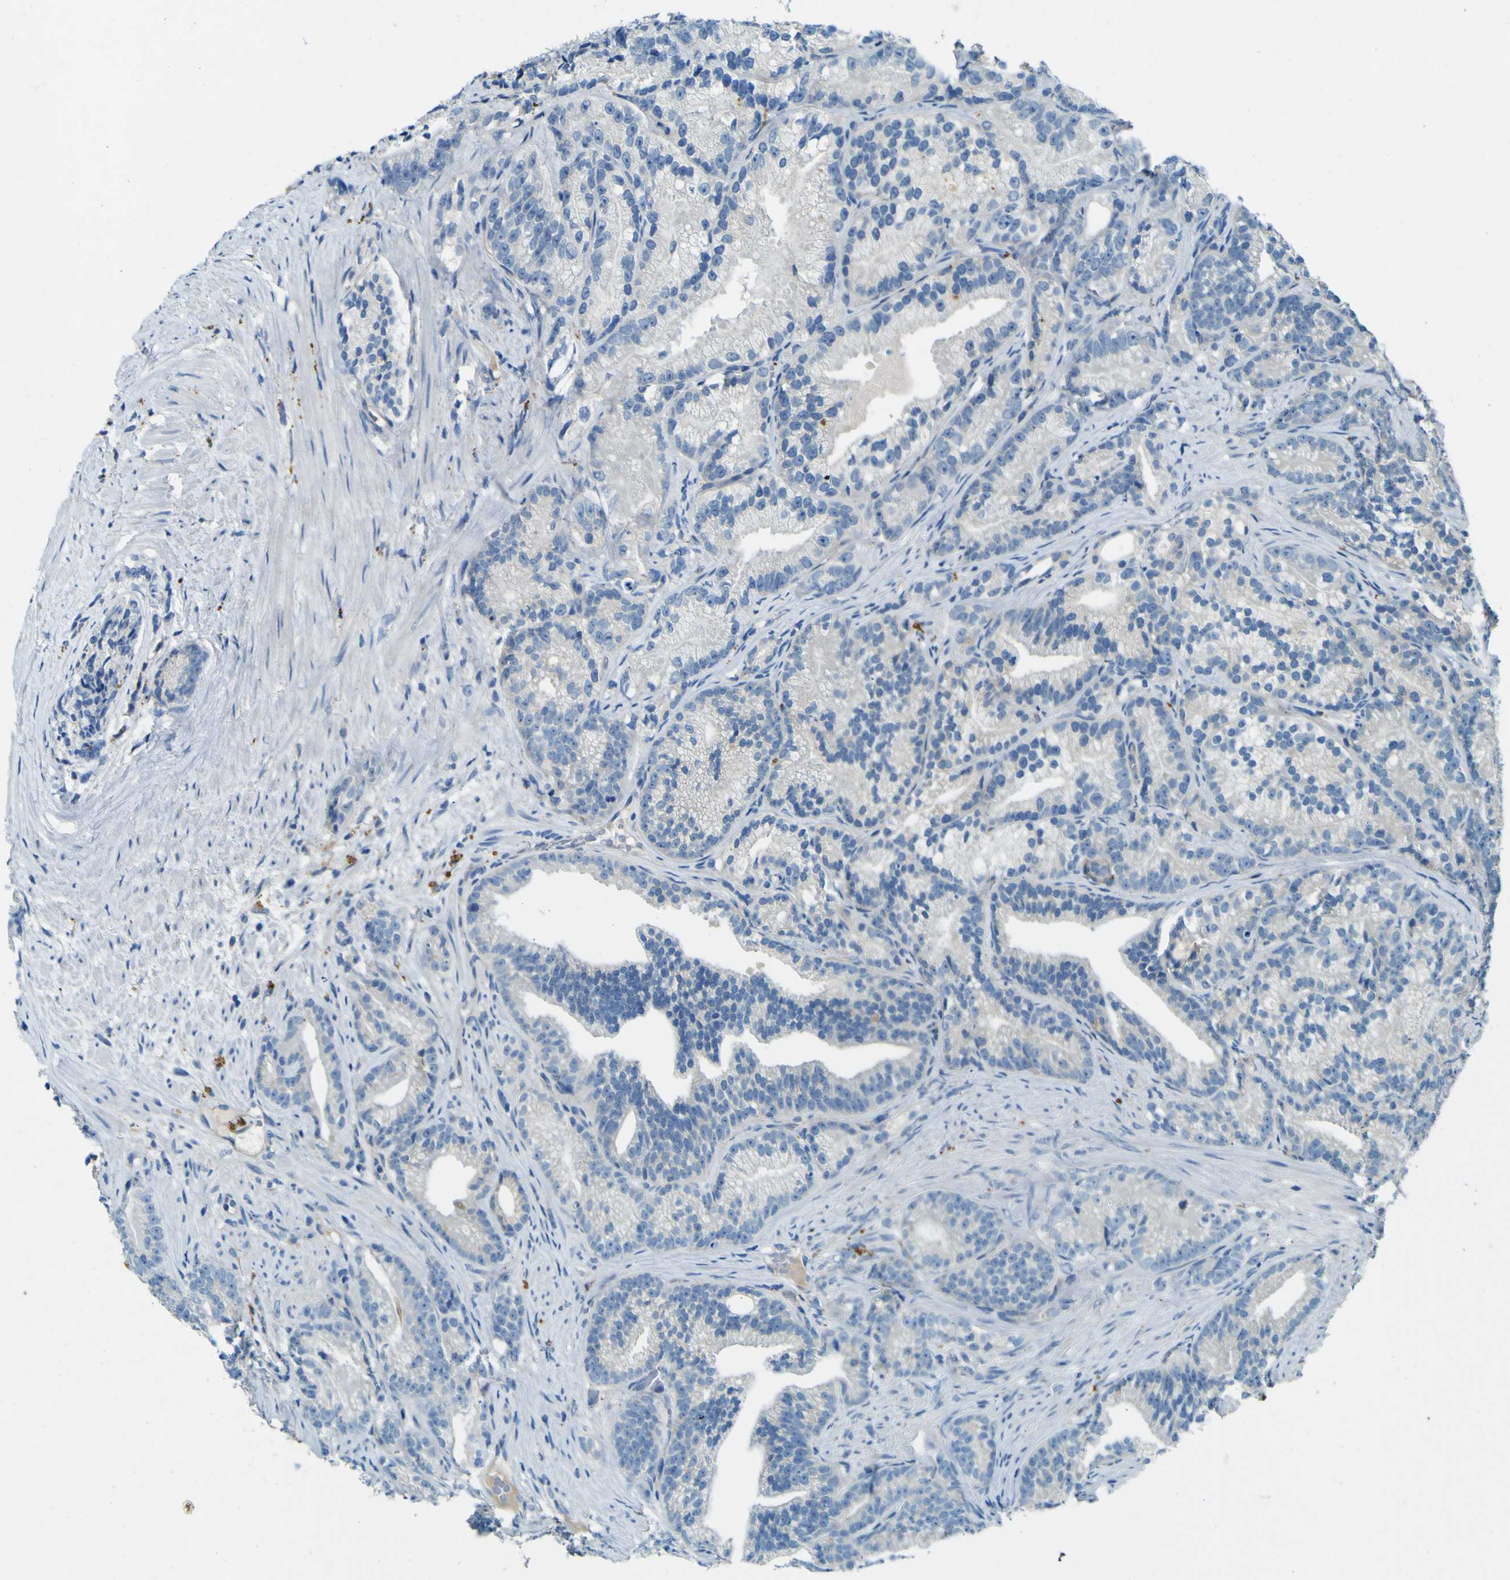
{"staining": {"intensity": "negative", "quantity": "none", "location": "none"}, "tissue": "prostate cancer", "cell_type": "Tumor cells", "image_type": "cancer", "snomed": [{"axis": "morphology", "description": "Adenocarcinoma, Low grade"}, {"axis": "topography", "description": "Prostate"}], "caption": "DAB immunohistochemical staining of prostate cancer demonstrates no significant staining in tumor cells. The staining is performed using DAB (3,3'-diaminobenzidine) brown chromogen with nuclei counter-stained in using hematoxylin.", "gene": "PDE9A", "patient": {"sex": "male", "age": 89}}